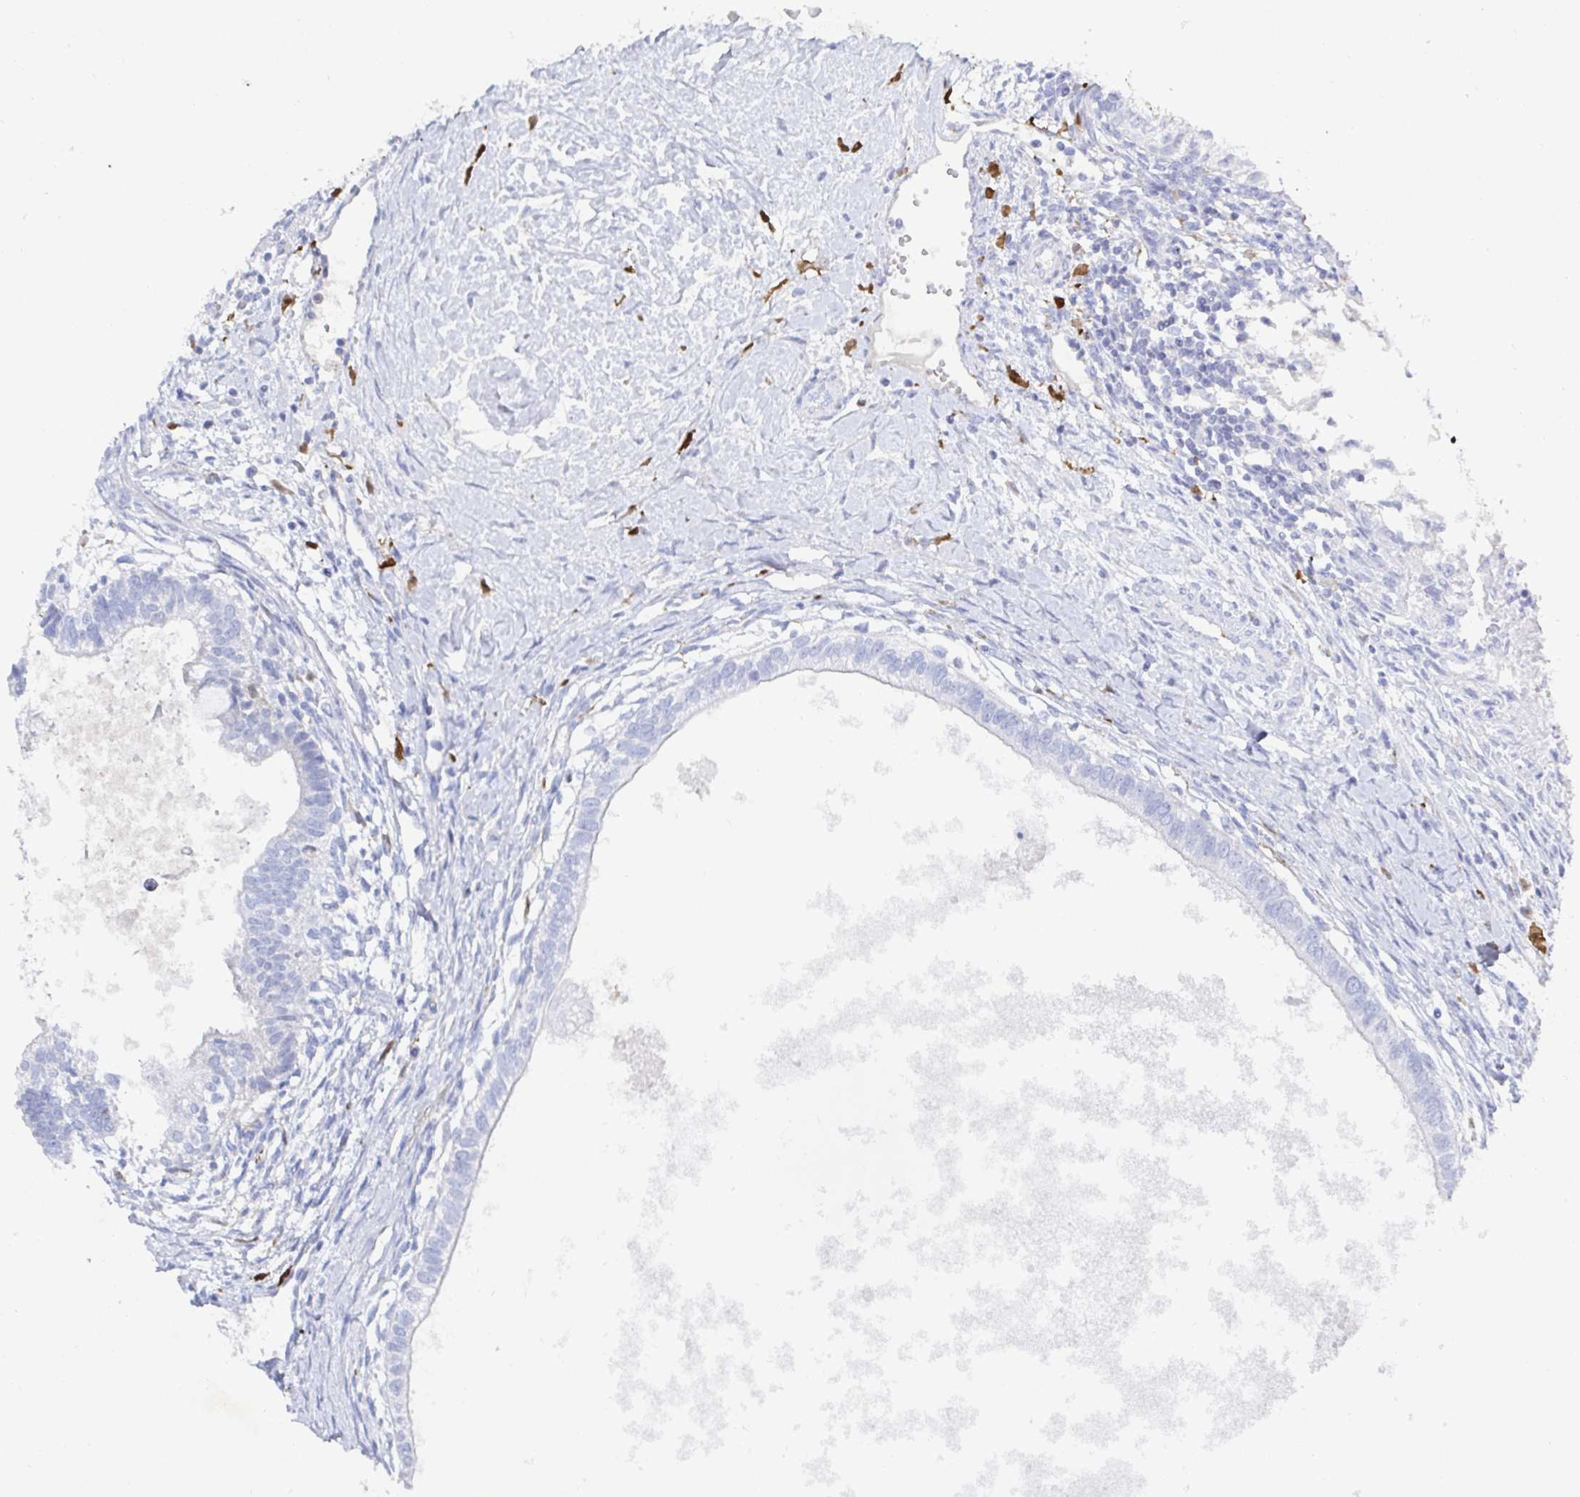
{"staining": {"intensity": "negative", "quantity": "none", "location": "none"}, "tissue": "testis cancer", "cell_type": "Tumor cells", "image_type": "cancer", "snomed": [{"axis": "morphology", "description": "Carcinoma, Embryonal, NOS"}, {"axis": "topography", "description": "Testis"}], "caption": "Immunohistochemistry (IHC) of human testis embryonal carcinoma shows no staining in tumor cells. (Brightfield microscopy of DAB (3,3'-diaminobenzidine) immunohistochemistry (IHC) at high magnification).", "gene": "OR2A4", "patient": {"sex": "male", "age": 37}}